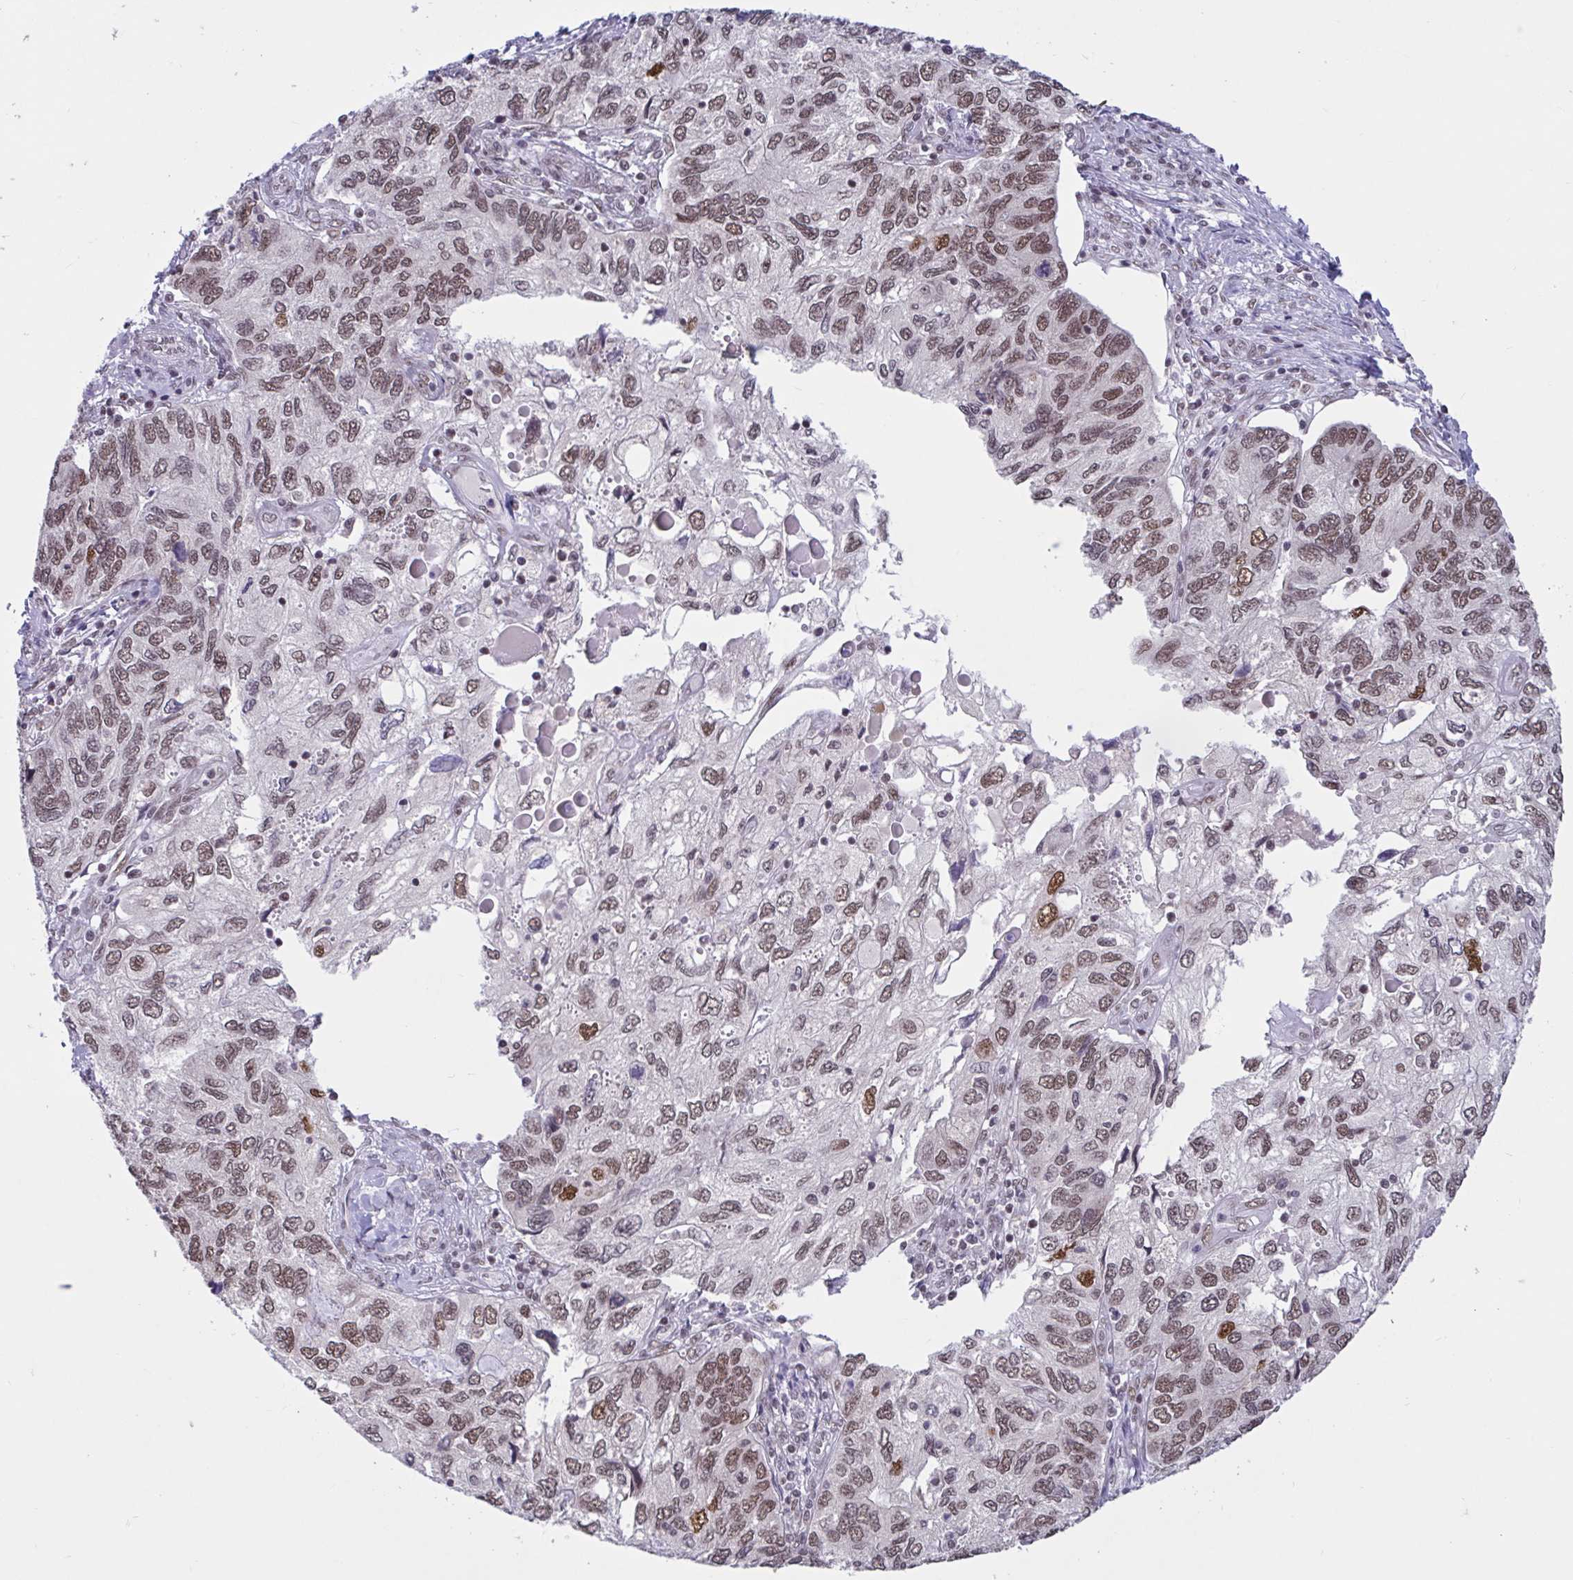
{"staining": {"intensity": "weak", "quantity": "25%-75%", "location": "nuclear"}, "tissue": "endometrial cancer", "cell_type": "Tumor cells", "image_type": "cancer", "snomed": [{"axis": "morphology", "description": "Carcinoma, NOS"}, {"axis": "topography", "description": "Uterus"}], "caption": "IHC image of endometrial cancer (carcinoma) stained for a protein (brown), which exhibits low levels of weak nuclear expression in about 25%-75% of tumor cells.", "gene": "PHF10", "patient": {"sex": "female", "age": 76}}